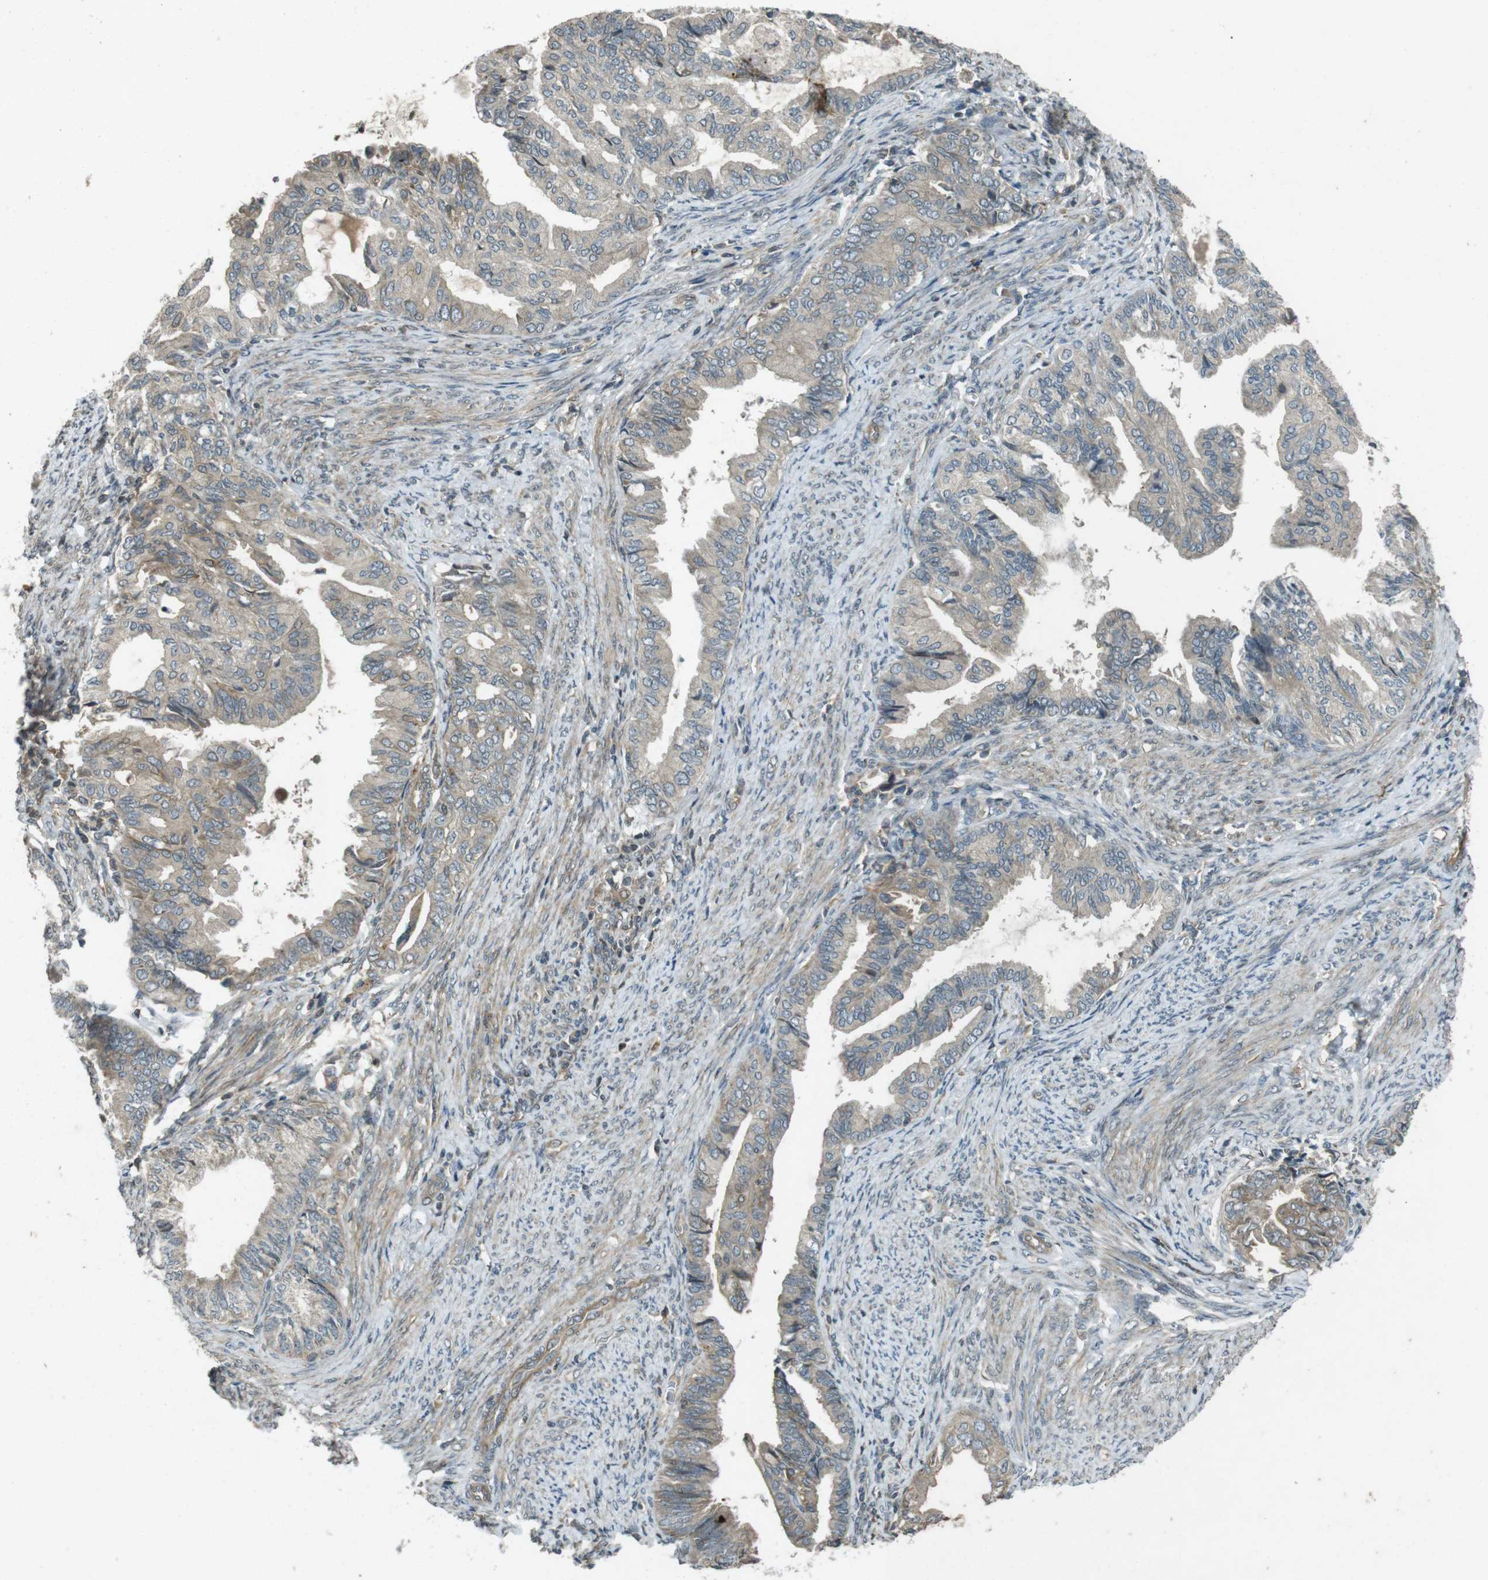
{"staining": {"intensity": "weak", "quantity": ">75%", "location": "cytoplasmic/membranous"}, "tissue": "endometrial cancer", "cell_type": "Tumor cells", "image_type": "cancer", "snomed": [{"axis": "morphology", "description": "Adenocarcinoma, NOS"}, {"axis": "topography", "description": "Endometrium"}], "caption": "A brown stain labels weak cytoplasmic/membranous staining of a protein in human endometrial cancer (adenocarcinoma) tumor cells.", "gene": "ZYX", "patient": {"sex": "female", "age": 86}}